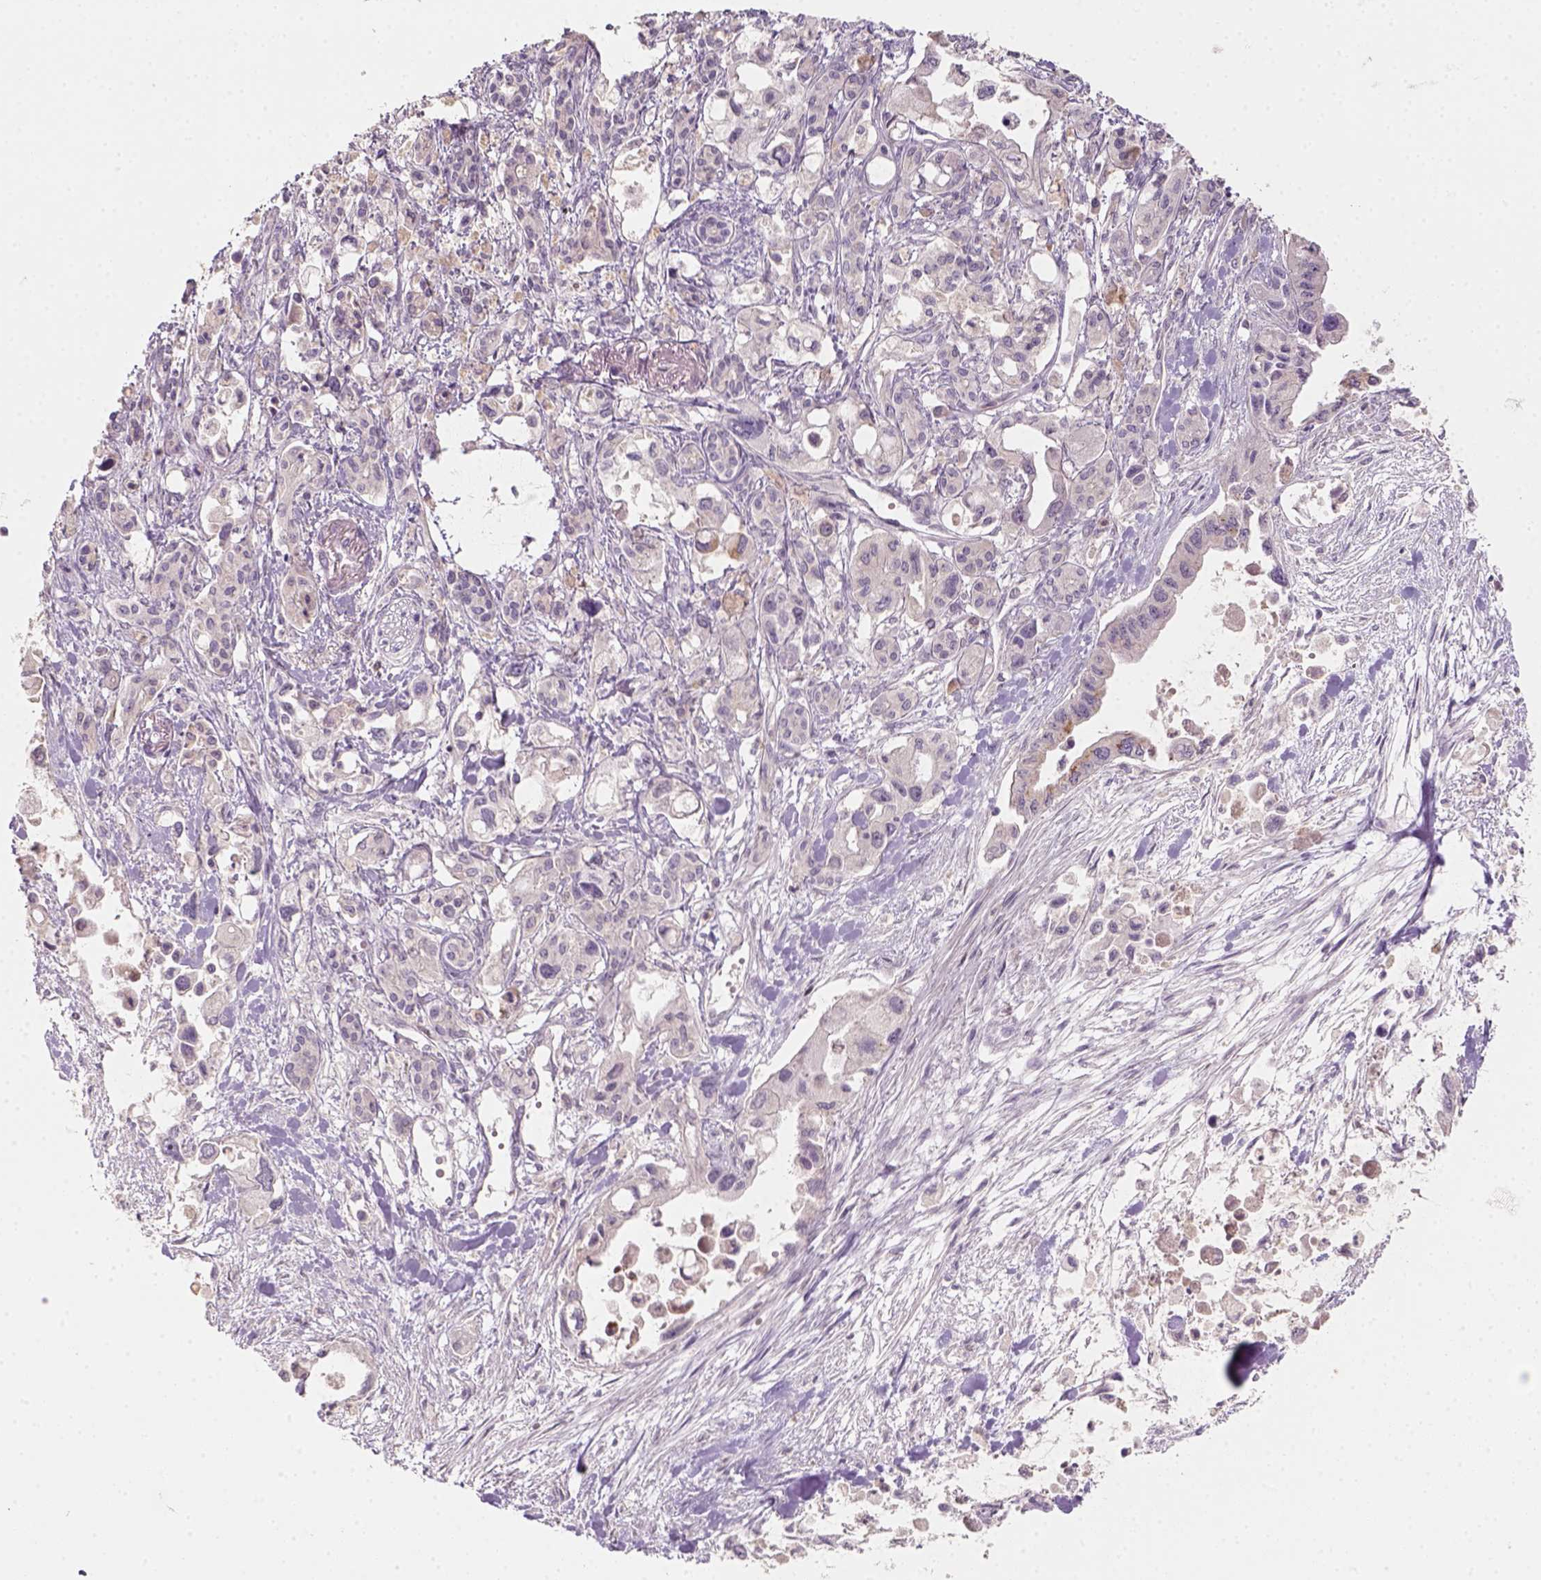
{"staining": {"intensity": "negative", "quantity": "none", "location": "none"}, "tissue": "pancreatic cancer", "cell_type": "Tumor cells", "image_type": "cancer", "snomed": [{"axis": "morphology", "description": "Adenocarcinoma, NOS"}, {"axis": "topography", "description": "Pancreas"}], "caption": "Immunohistochemistry (IHC) photomicrograph of neoplastic tissue: human pancreatic cancer stained with DAB (3,3'-diaminobenzidine) demonstrates no significant protein staining in tumor cells.", "gene": "AQP9", "patient": {"sex": "female", "age": 61}}